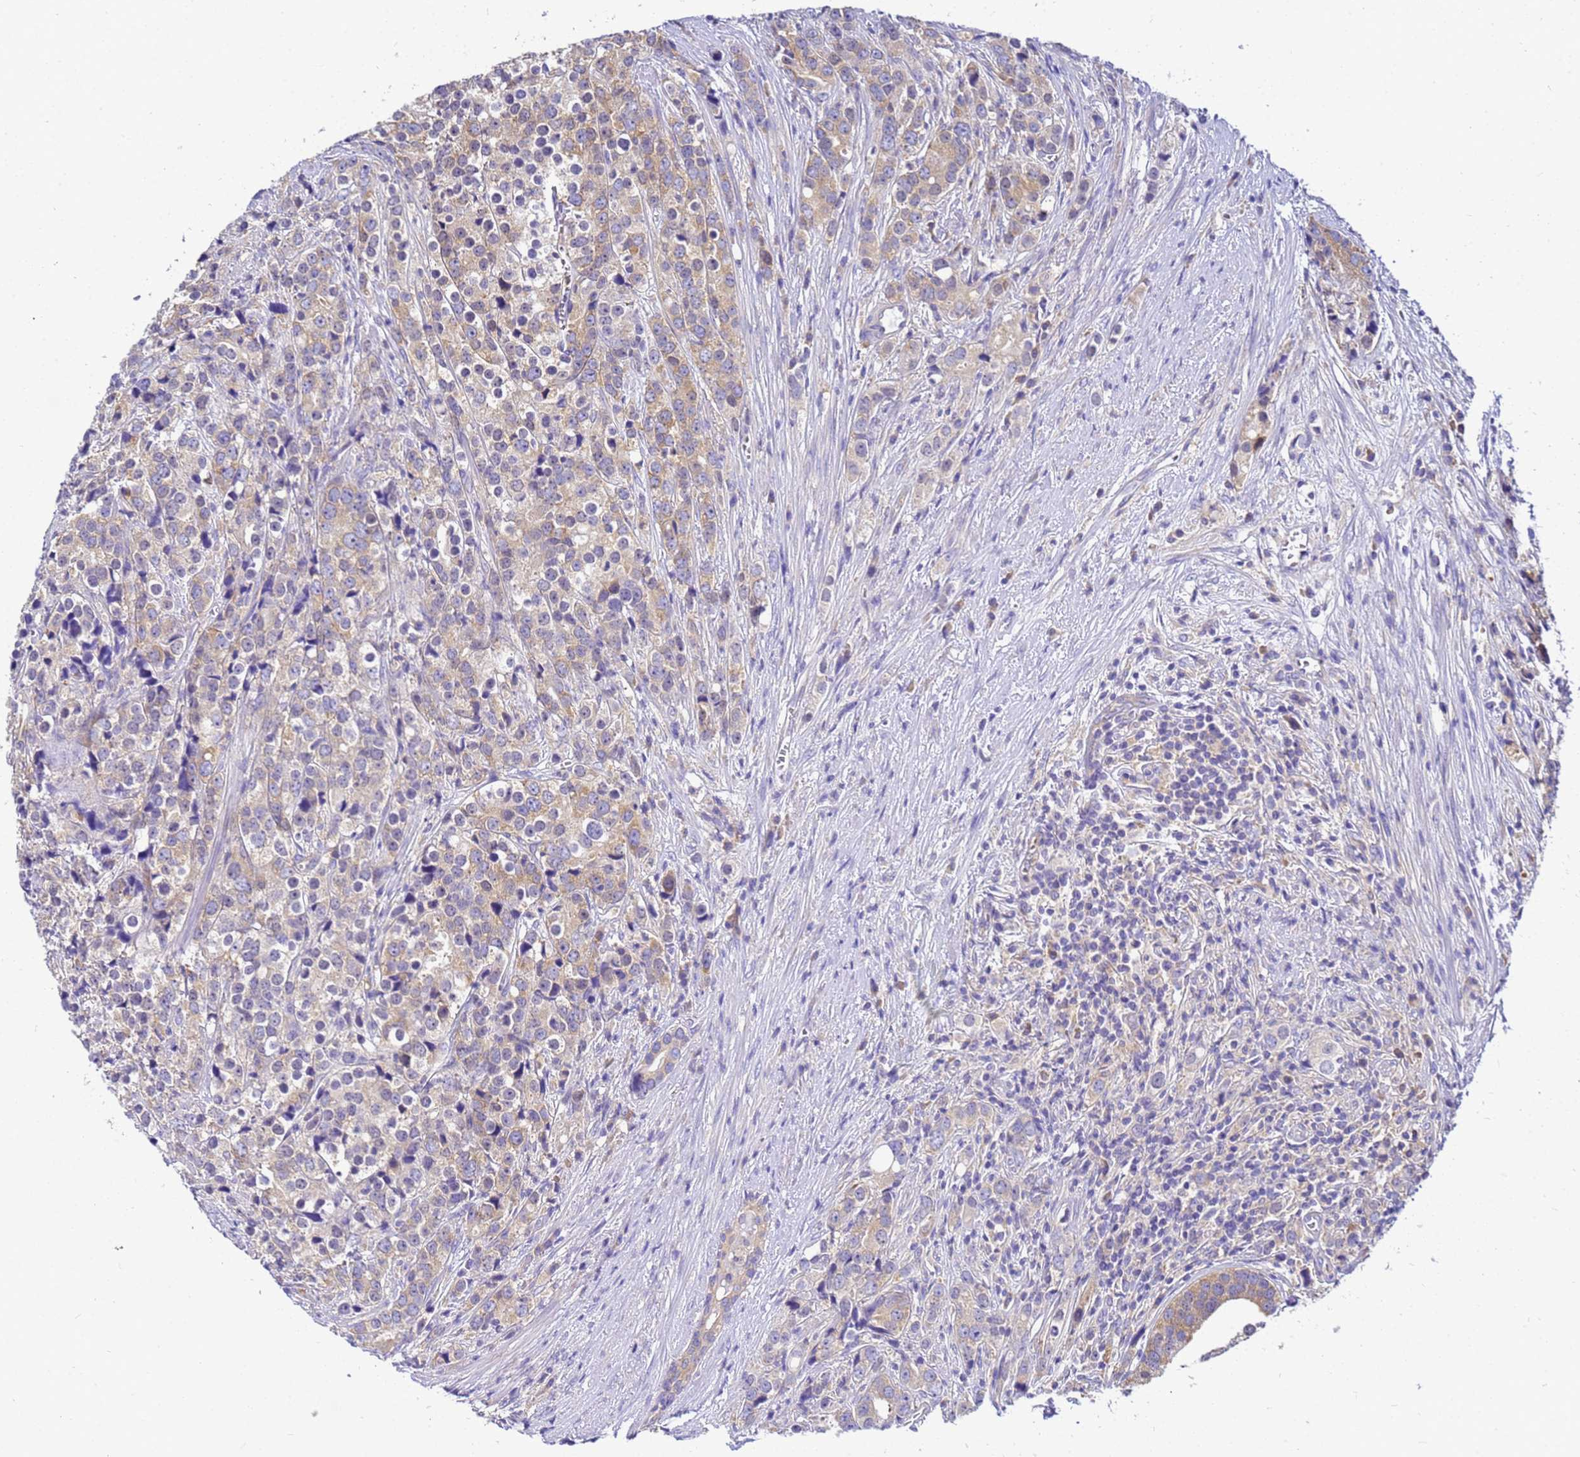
{"staining": {"intensity": "moderate", "quantity": "25%-75%", "location": "cytoplasmic/membranous"}, "tissue": "prostate cancer", "cell_type": "Tumor cells", "image_type": "cancer", "snomed": [{"axis": "morphology", "description": "Adenocarcinoma, High grade"}, {"axis": "topography", "description": "Prostate"}], "caption": "Human prostate cancer stained for a protein (brown) shows moderate cytoplasmic/membranous positive staining in approximately 25%-75% of tumor cells.", "gene": "NARS1", "patient": {"sex": "male", "age": 71}}